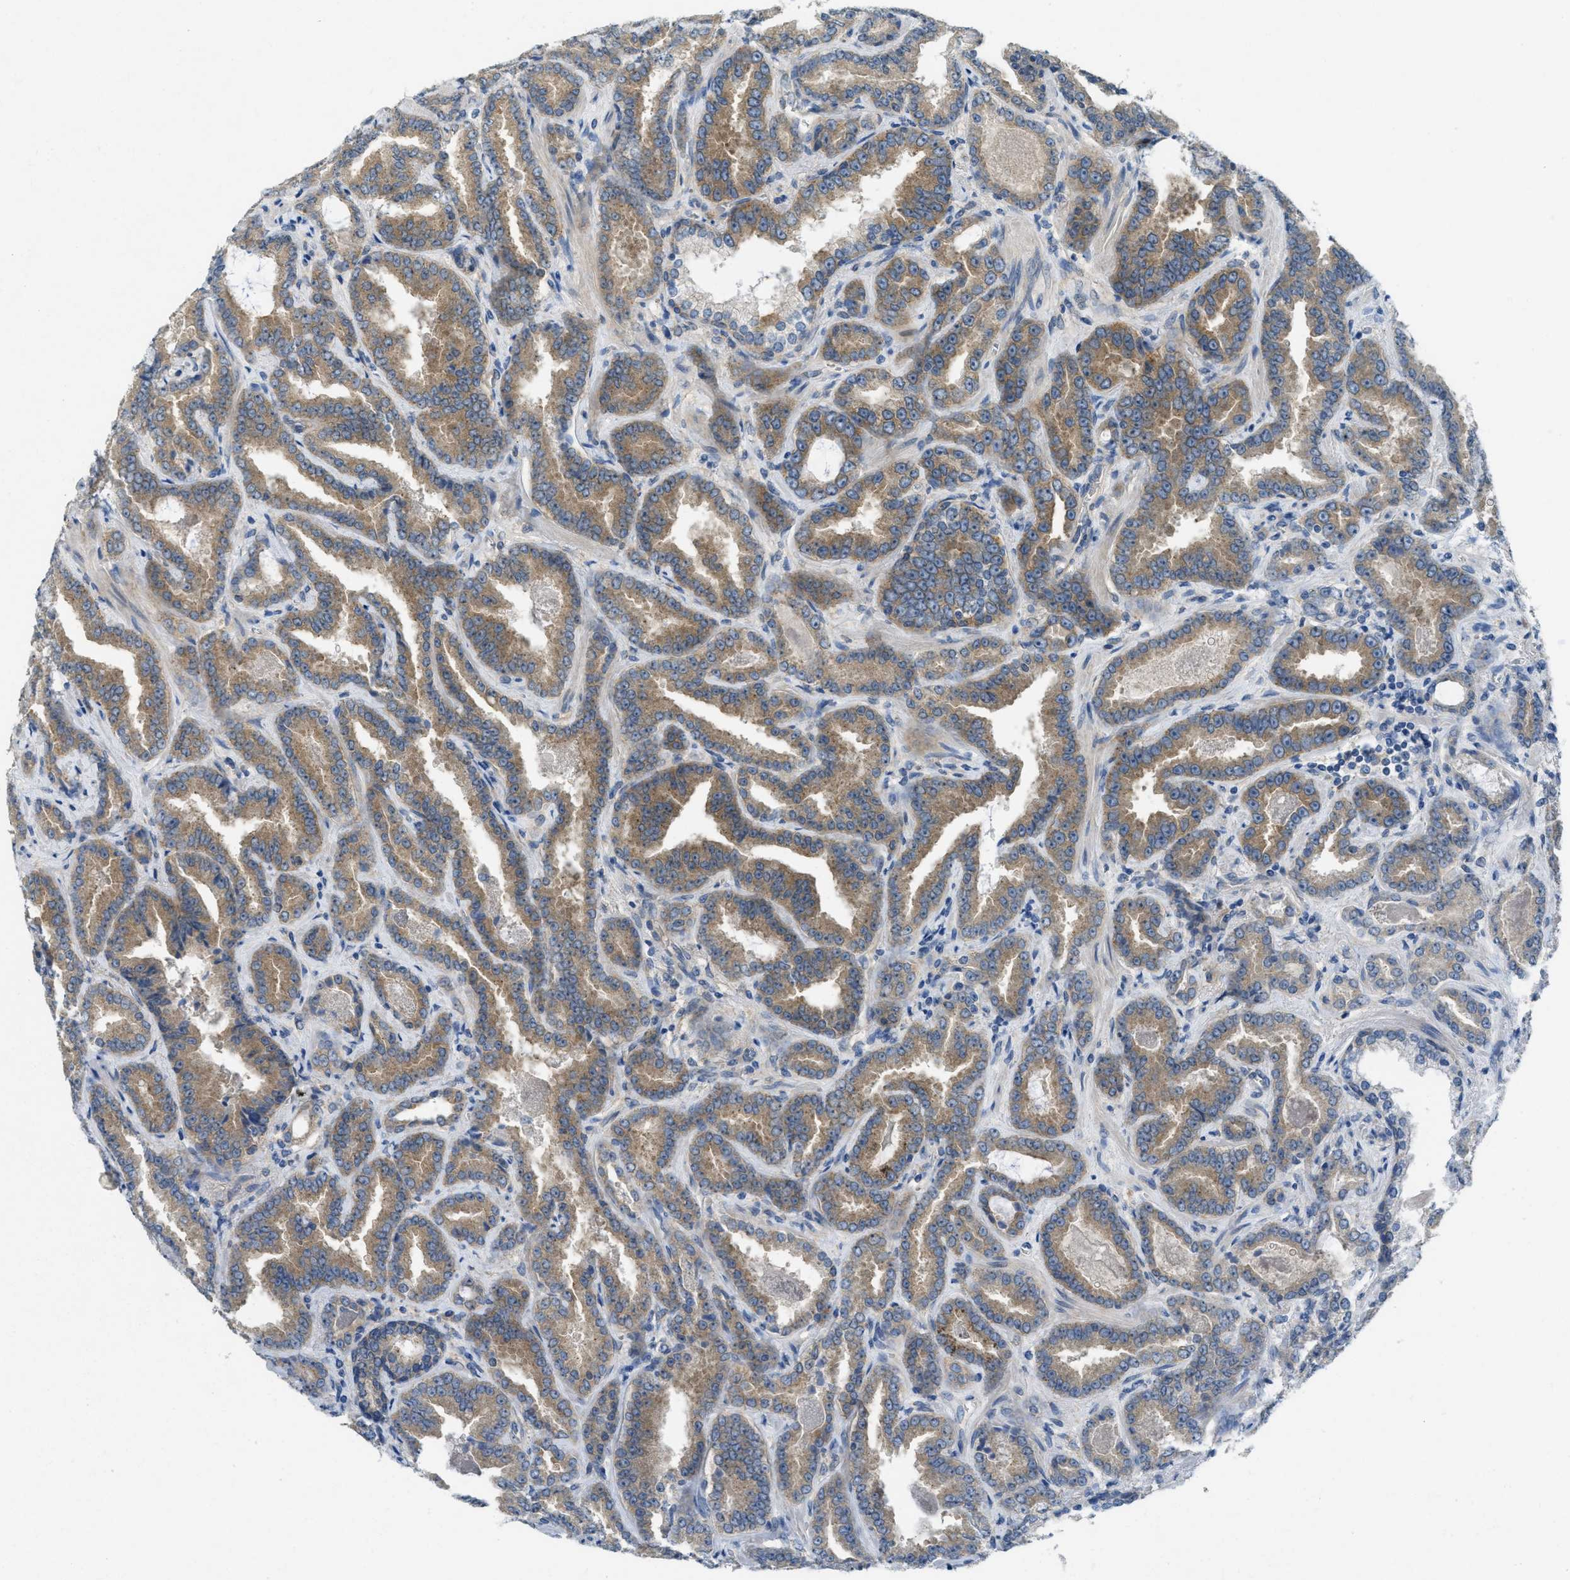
{"staining": {"intensity": "moderate", "quantity": ">75%", "location": "cytoplasmic/membranous"}, "tissue": "prostate cancer", "cell_type": "Tumor cells", "image_type": "cancer", "snomed": [{"axis": "morphology", "description": "Adenocarcinoma, Low grade"}, {"axis": "topography", "description": "Prostate"}], "caption": "Human prostate low-grade adenocarcinoma stained with a brown dye displays moderate cytoplasmic/membranous positive staining in approximately >75% of tumor cells.", "gene": "ZFYVE9", "patient": {"sex": "male", "age": 60}}